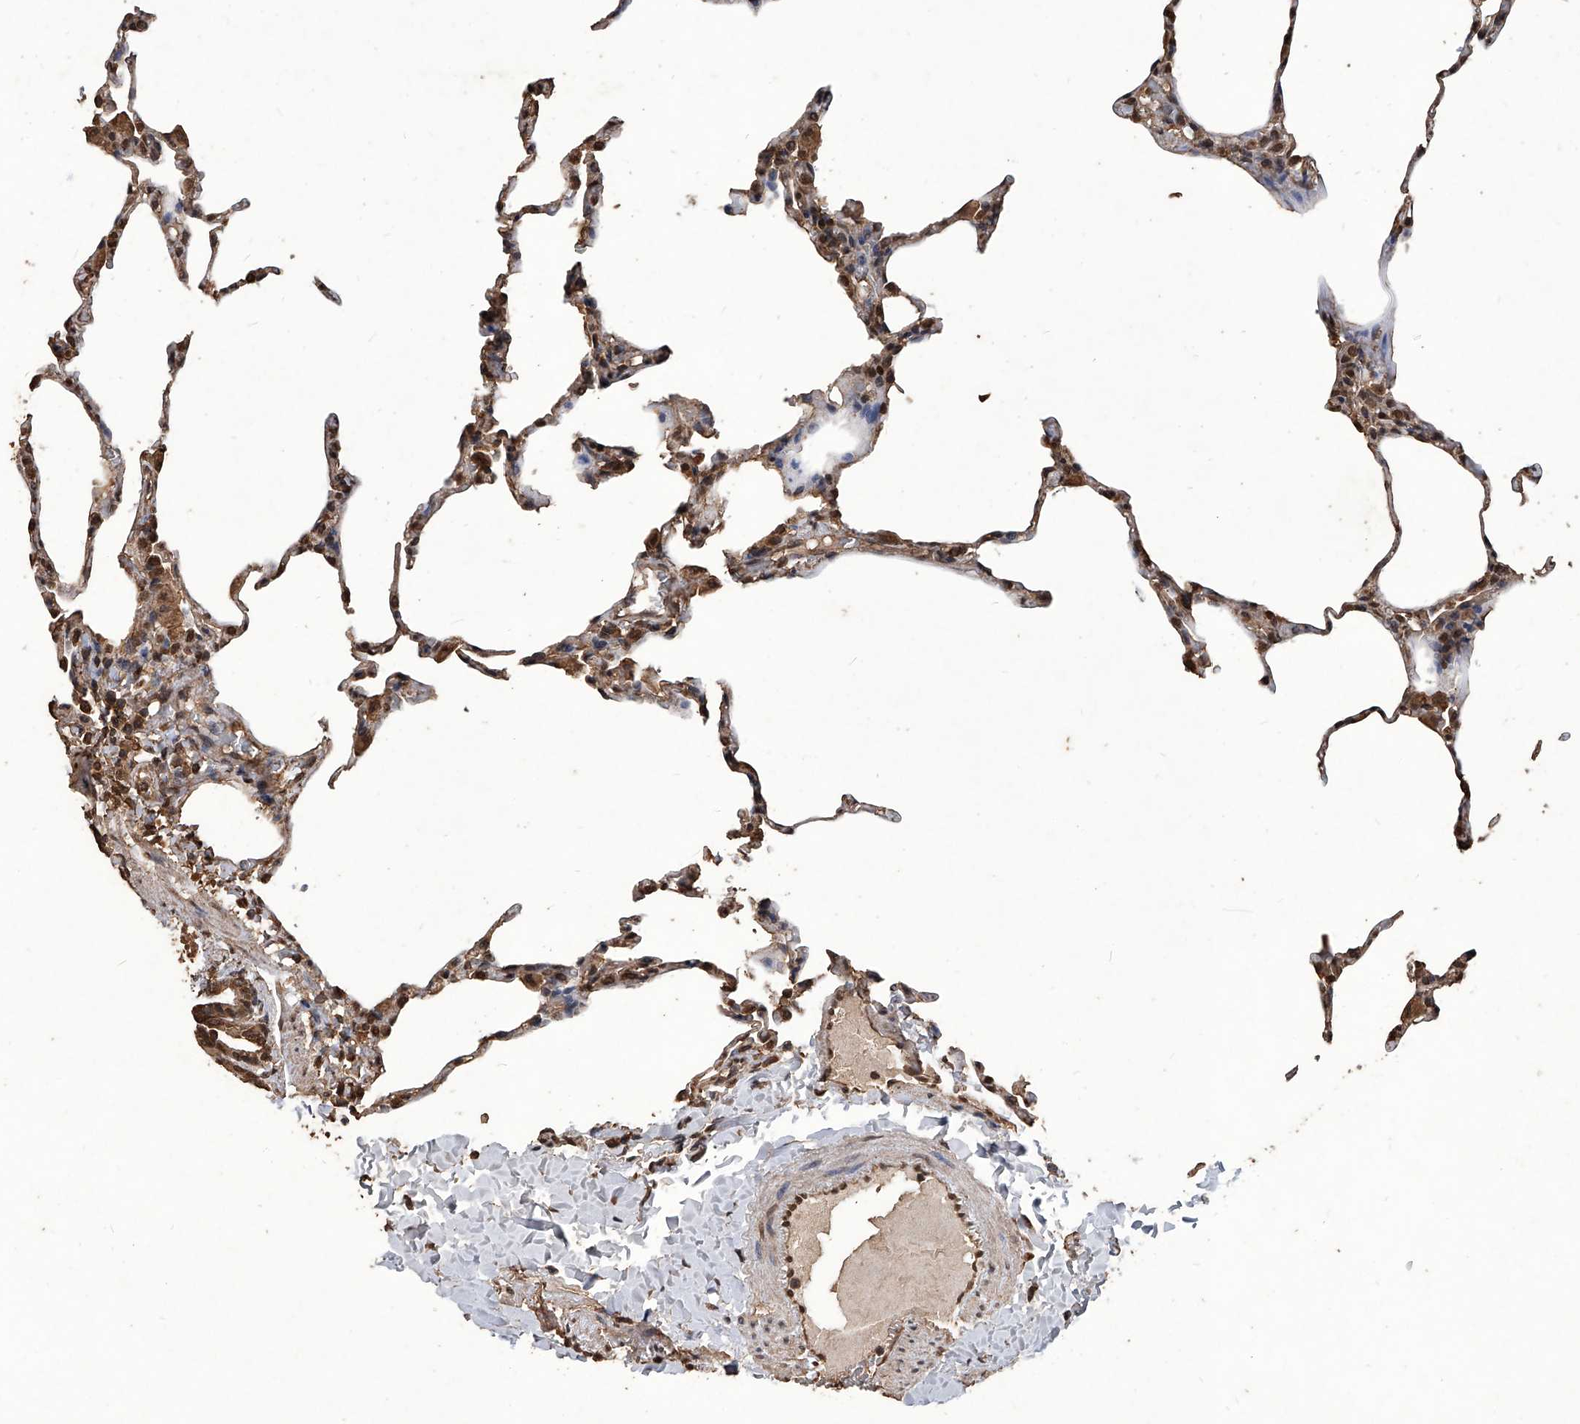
{"staining": {"intensity": "moderate", "quantity": "<25%", "location": "cytoplasmic/membranous"}, "tissue": "lung", "cell_type": "Alveolar cells", "image_type": "normal", "snomed": [{"axis": "morphology", "description": "Normal tissue, NOS"}, {"axis": "topography", "description": "Lung"}], "caption": "Immunohistochemistry (IHC) photomicrograph of benign human lung stained for a protein (brown), which exhibits low levels of moderate cytoplasmic/membranous positivity in approximately <25% of alveolar cells.", "gene": "FBXL4", "patient": {"sex": "male", "age": 20}}